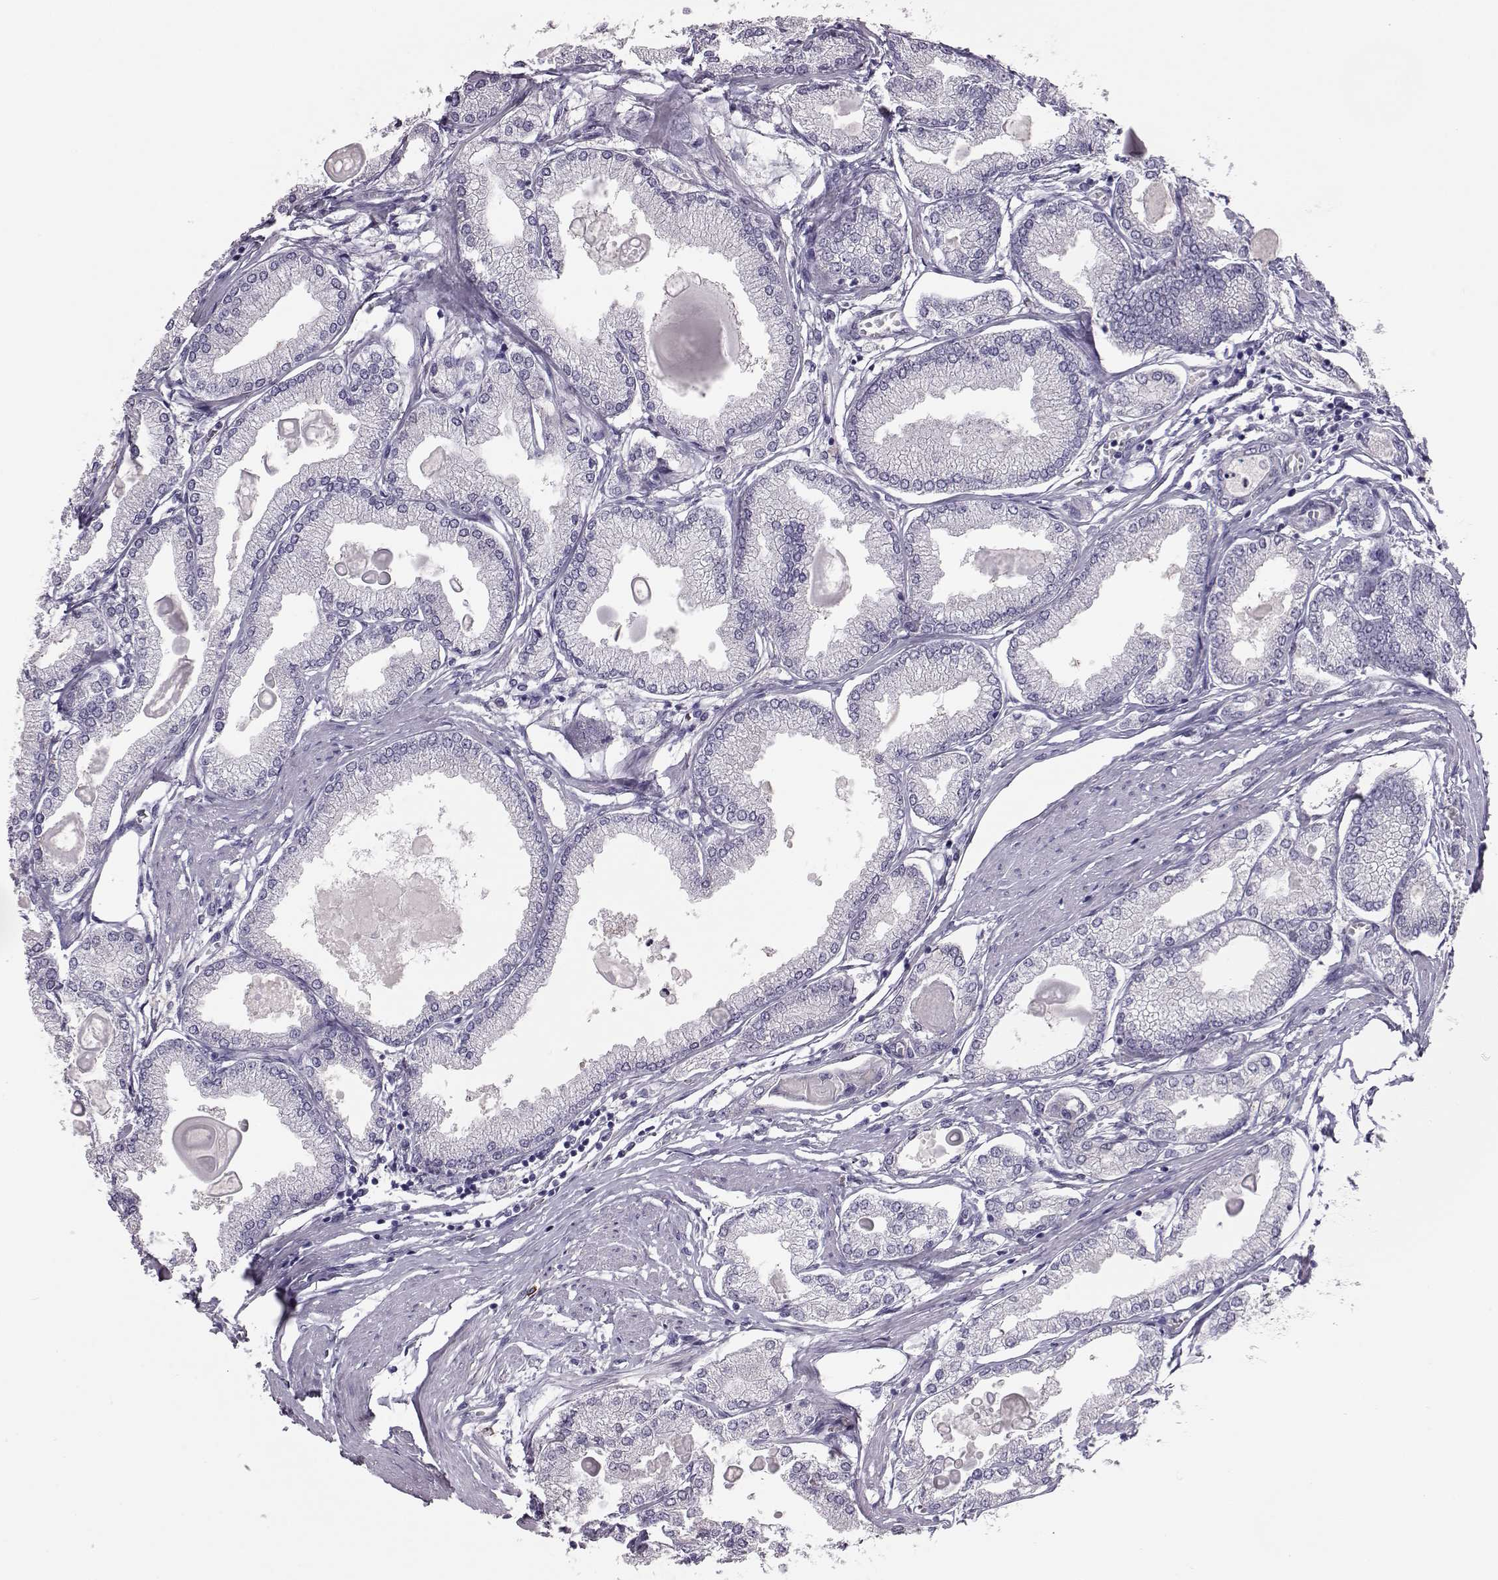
{"staining": {"intensity": "negative", "quantity": "none", "location": "none"}, "tissue": "prostate cancer", "cell_type": "Tumor cells", "image_type": "cancer", "snomed": [{"axis": "morphology", "description": "Adenocarcinoma, High grade"}, {"axis": "topography", "description": "Prostate"}], "caption": "Micrograph shows no protein expression in tumor cells of adenocarcinoma (high-grade) (prostate) tissue. (DAB (3,3'-diaminobenzidine) IHC, high magnification).", "gene": "ADGRG5", "patient": {"sex": "male", "age": 68}}